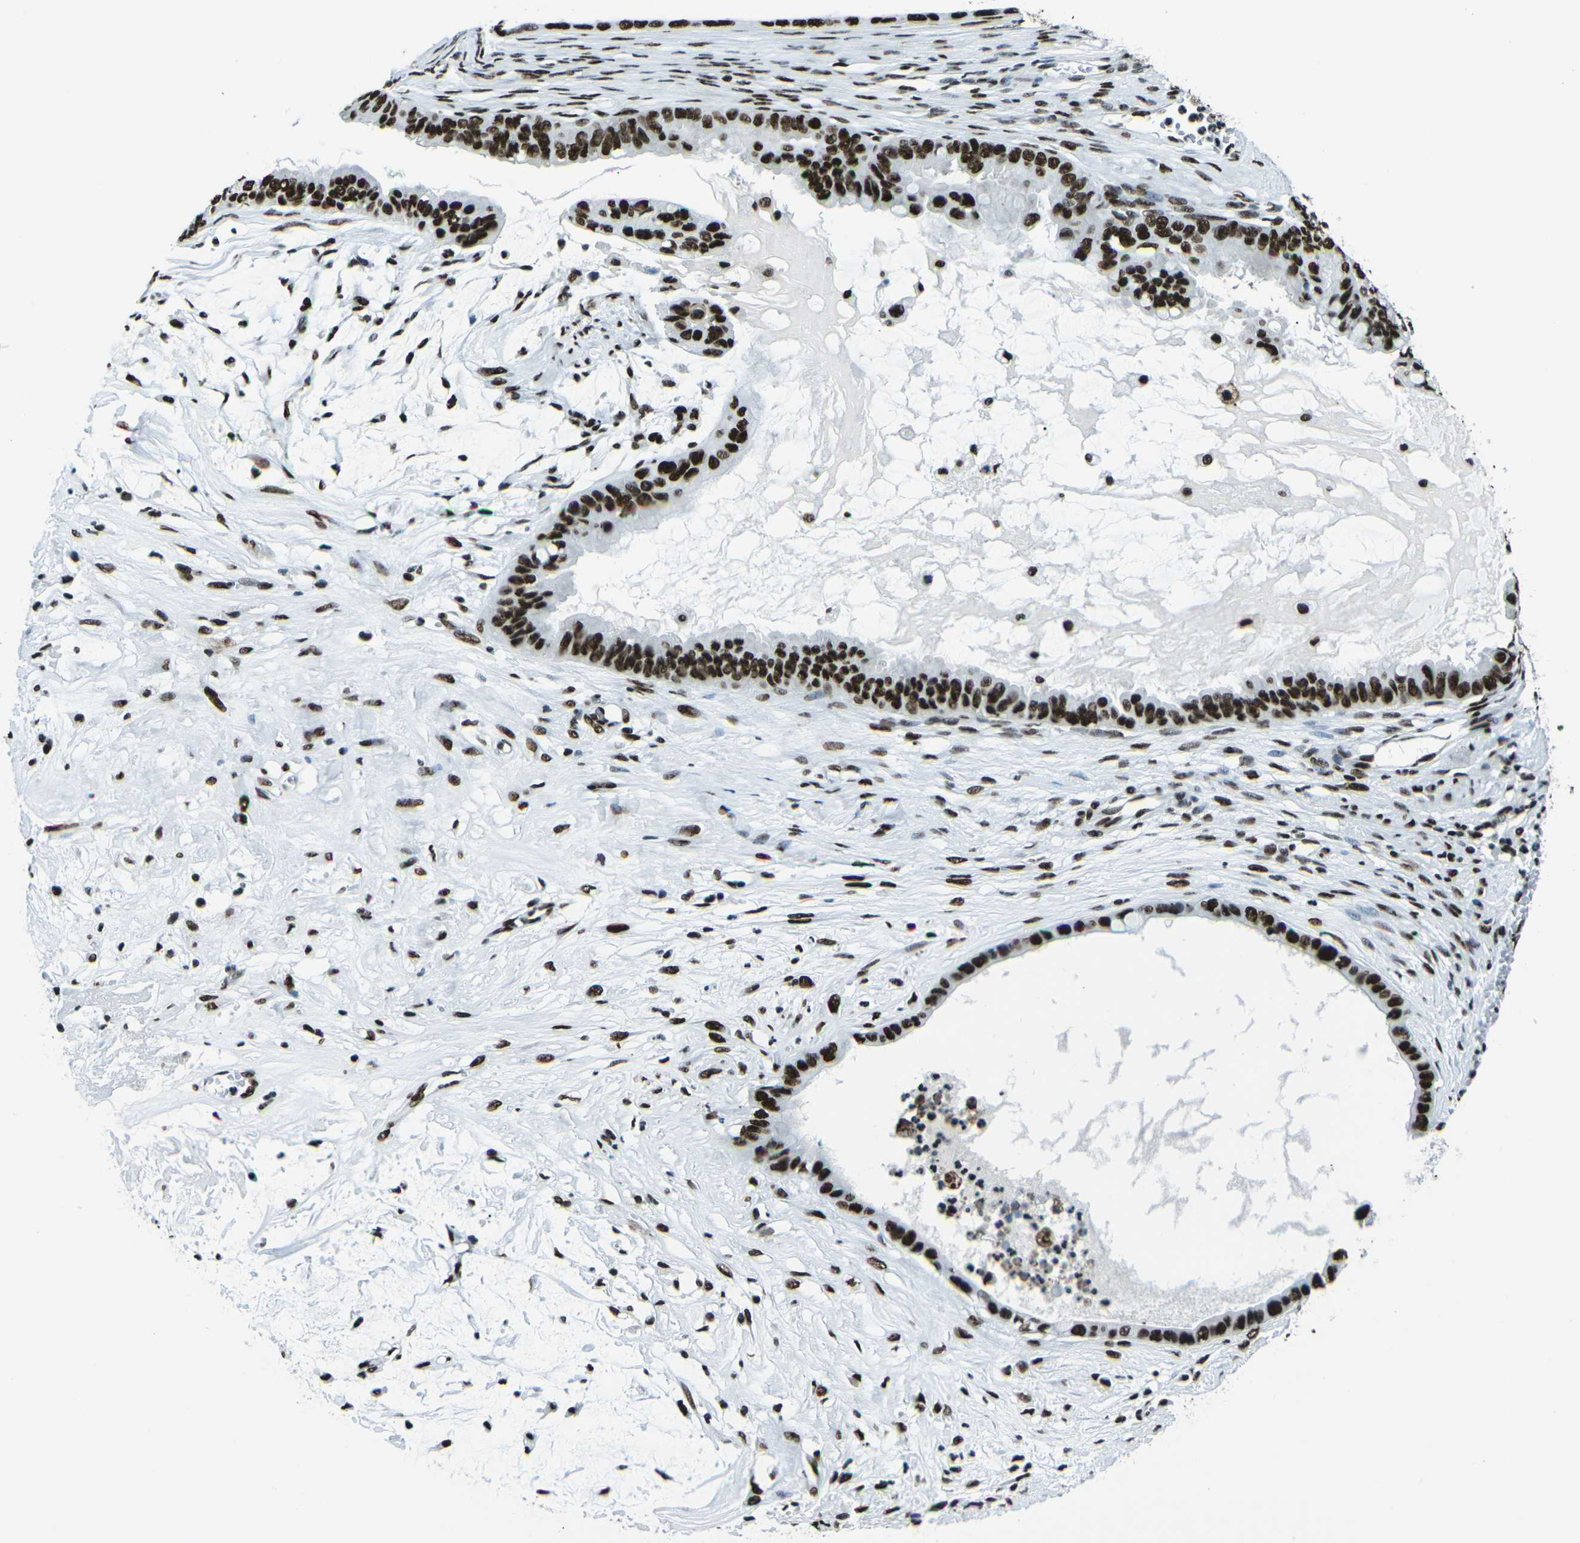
{"staining": {"intensity": "strong", "quantity": ">75%", "location": "nuclear"}, "tissue": "ovarian cancer", "cell_type": "Tumor cells", "image_type": "cancer", "snomed": [{"axis": "morphology", "description": "Cystadenocarcinoma, mucinous, NOS"}, {"axis": "topography", "description": "Ovary"}], "caption": "Protein expression analysis of ovarian cancer (mucinous cystadenocarcinoma) reveals strong nuclear positivity in approximately >75% of tumor cells.", "gene": "HNRNPL", "patient": {"sex": "female", "age": 80}}